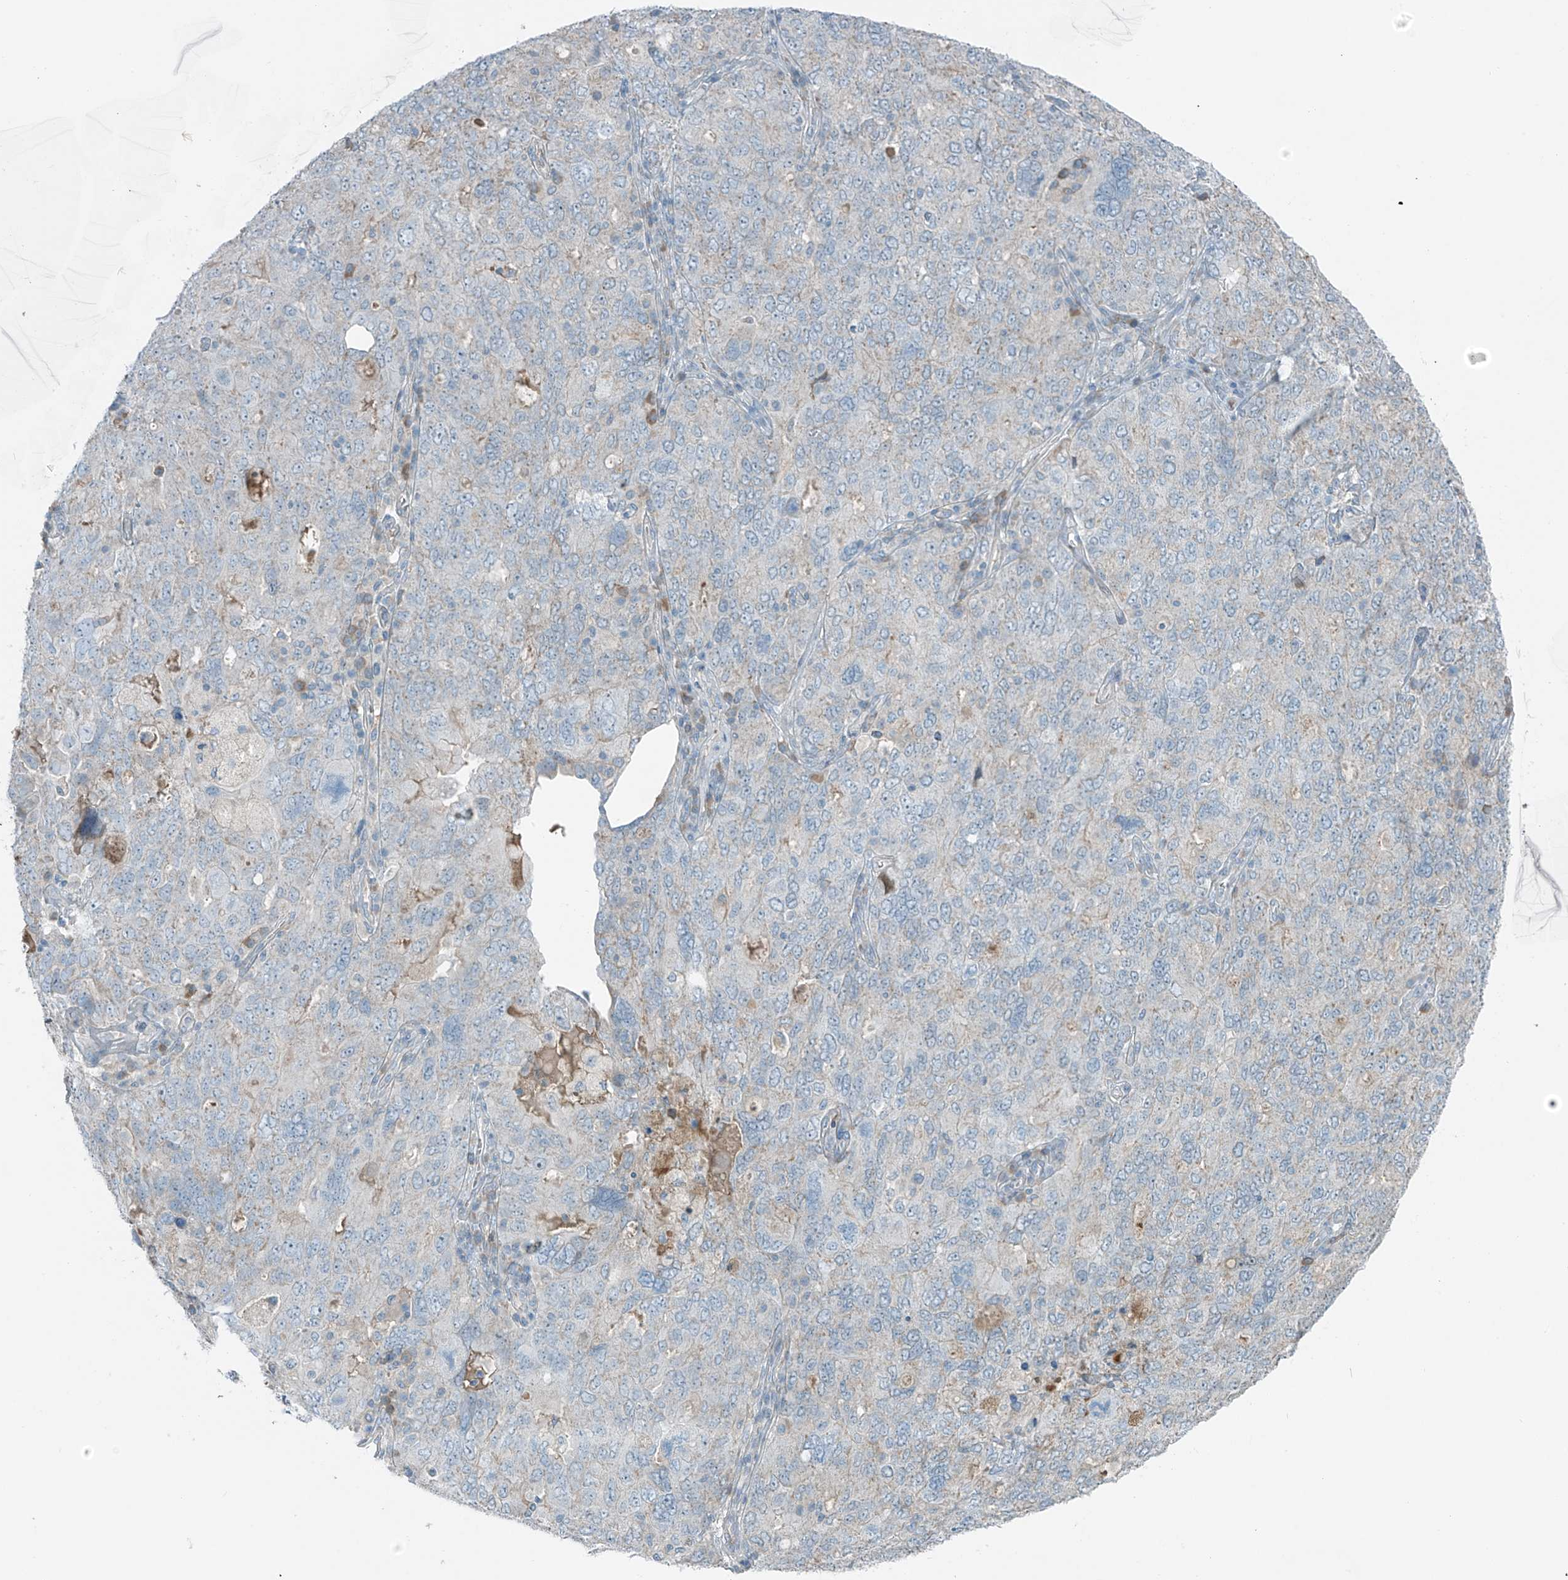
{"staining": {"intensity": "negative", "quantity": "none", "location": "none"}, "tissue": "ovarian cancer", "cell_type": "Tumor cells", "image_type": "cancer", "snomed": [{"axis": "morphology", "description": "Carcinoma, endometroid"}, {"axis": "topography", "description": "Ovary"}], "caption": "Immunohistochemistry (IHC) photomicrograph of endometroid carcinoma (ovarian) stained for a protein (brown), which shows no expression in tumor cells.", "gene": "FAM131C", "patient": {"sex": "female", "age": 62}}